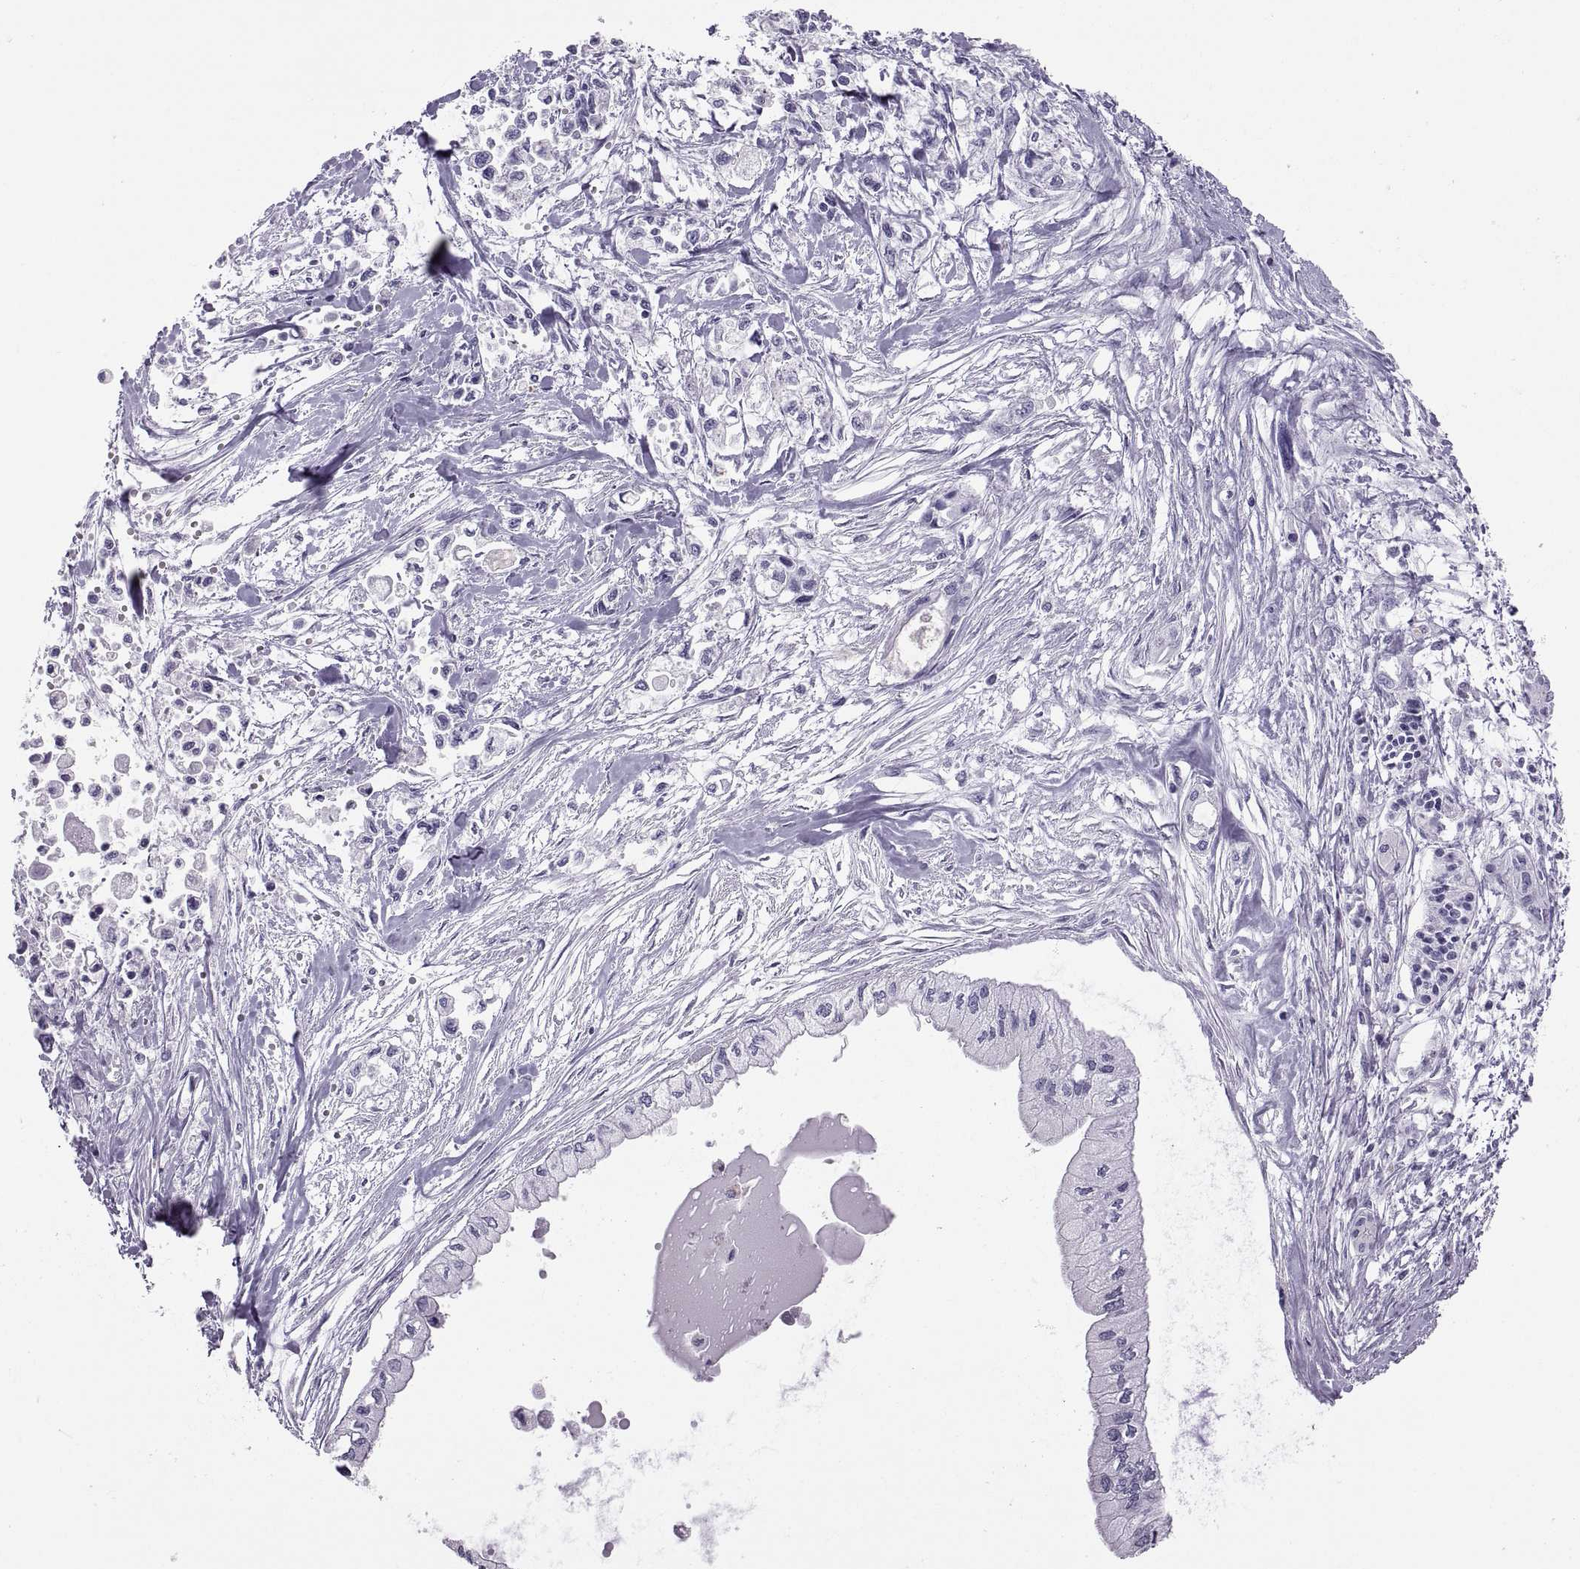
{"staining": {"intensity": "negative", "quantity": "none", "location": "none"}, "tissue": "pancreatic cancer", "cell_type": "Tumor cells", "image_type": "cancer", "snomed": [{"axis": "morphology", "description": "Adenocarcinoma, NOS"}, {"axis": "topography", "description": "Pancreas"}], "caption": "This is an immunohistochemistry image of human pancreatic cancer. There is no expression in tumor cells.", "gene": "QRICH2", "patient": {"sex": "female", "age": 61}}